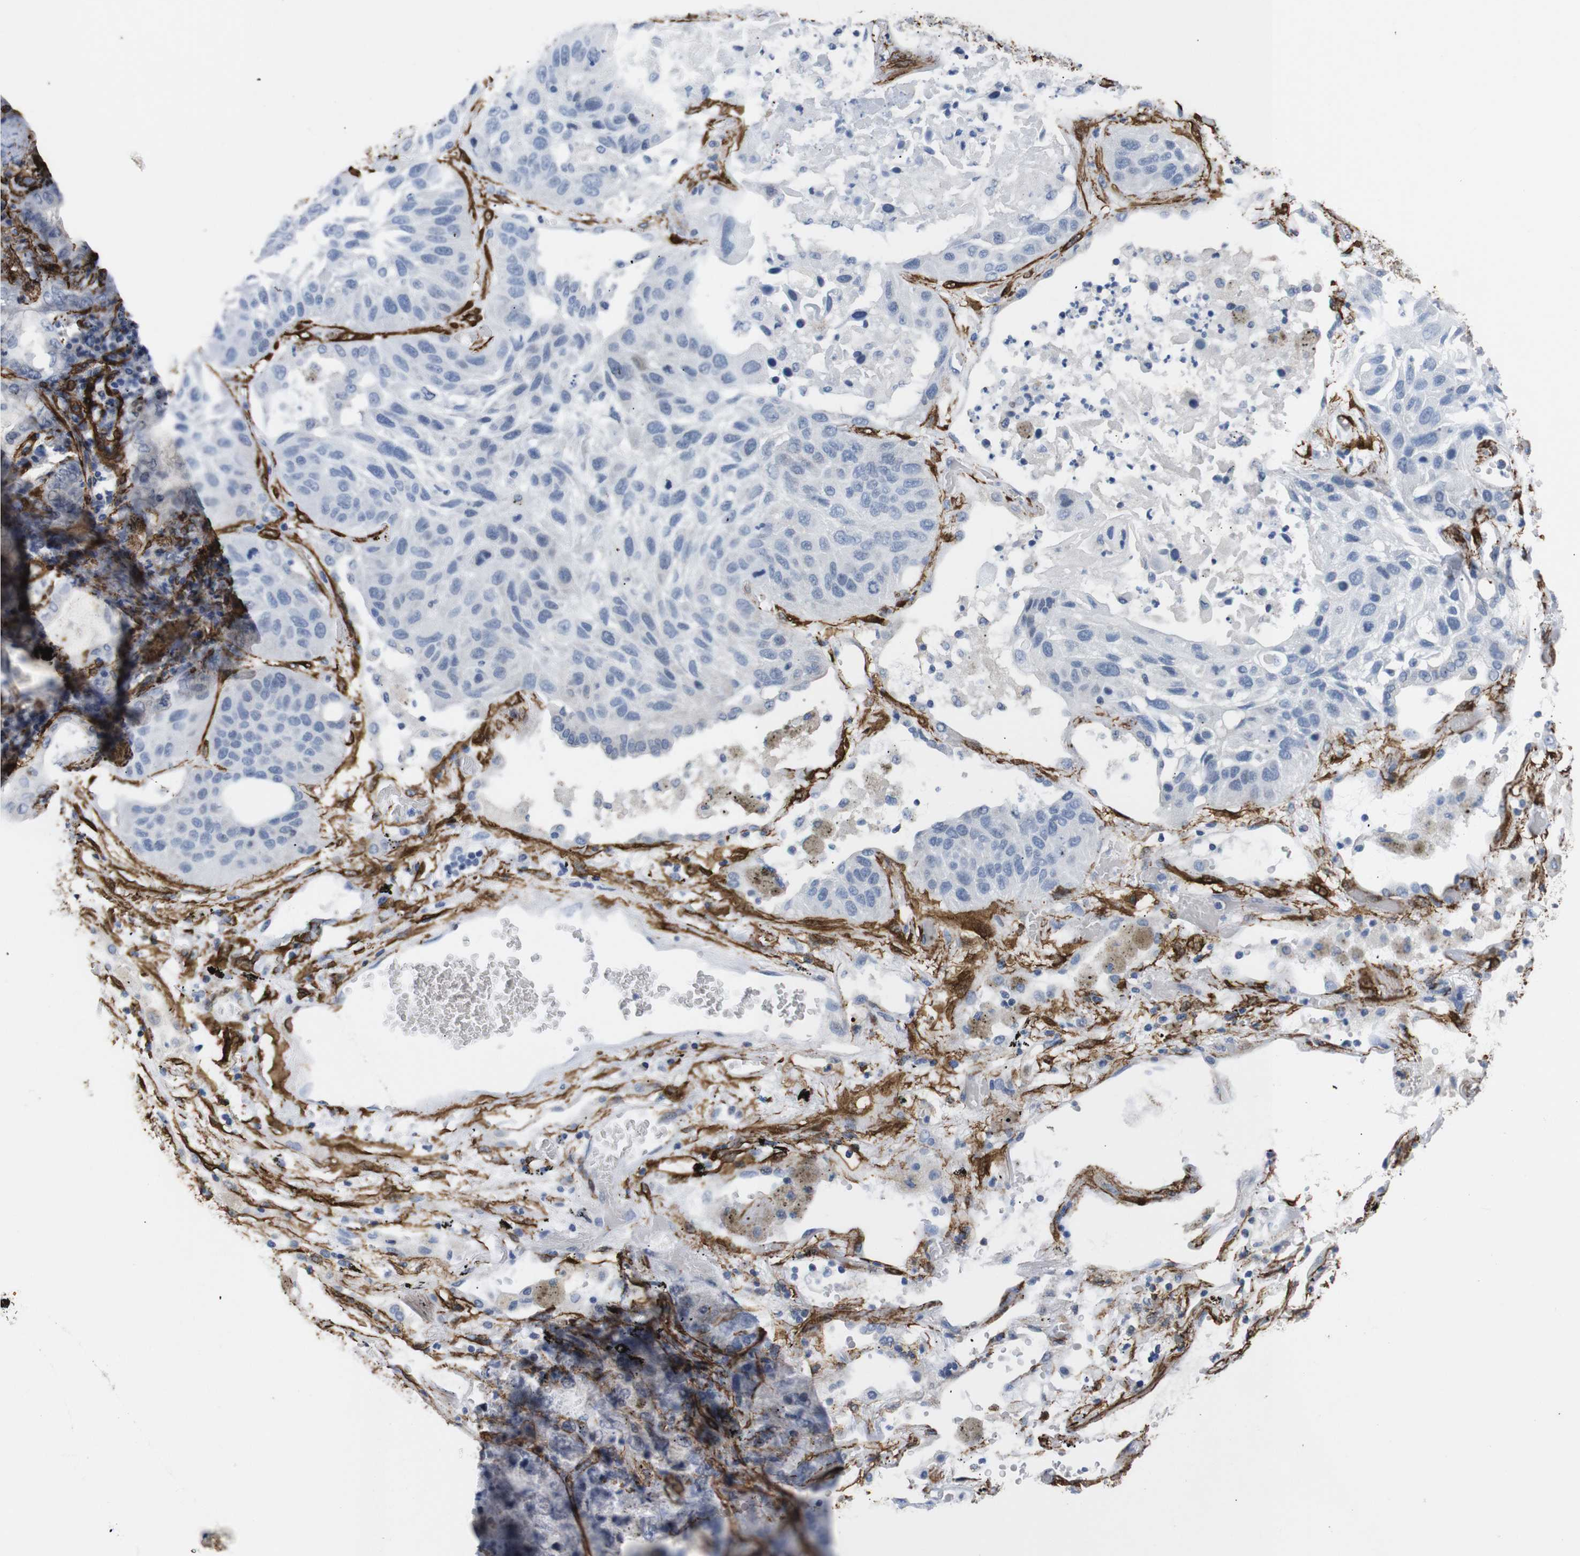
{"staining": {"intensity": "negative", "quantity": "none", "location": "none"}, "tissue": "lung cancer", "cell_type": "Tumor cells", "image_type": "cancer", "snomed": [{"axis": "morphology", "description": "Squamous cell carcinoma, NOS"}, {"axis": "topography", "description": "Lung"}], "caption": "Tumor cells show no significant positivity in lung cancer (squamous cell carcinoma).", "gene": "ACTA2", "patient": {"sex": "male", "age": 57}}